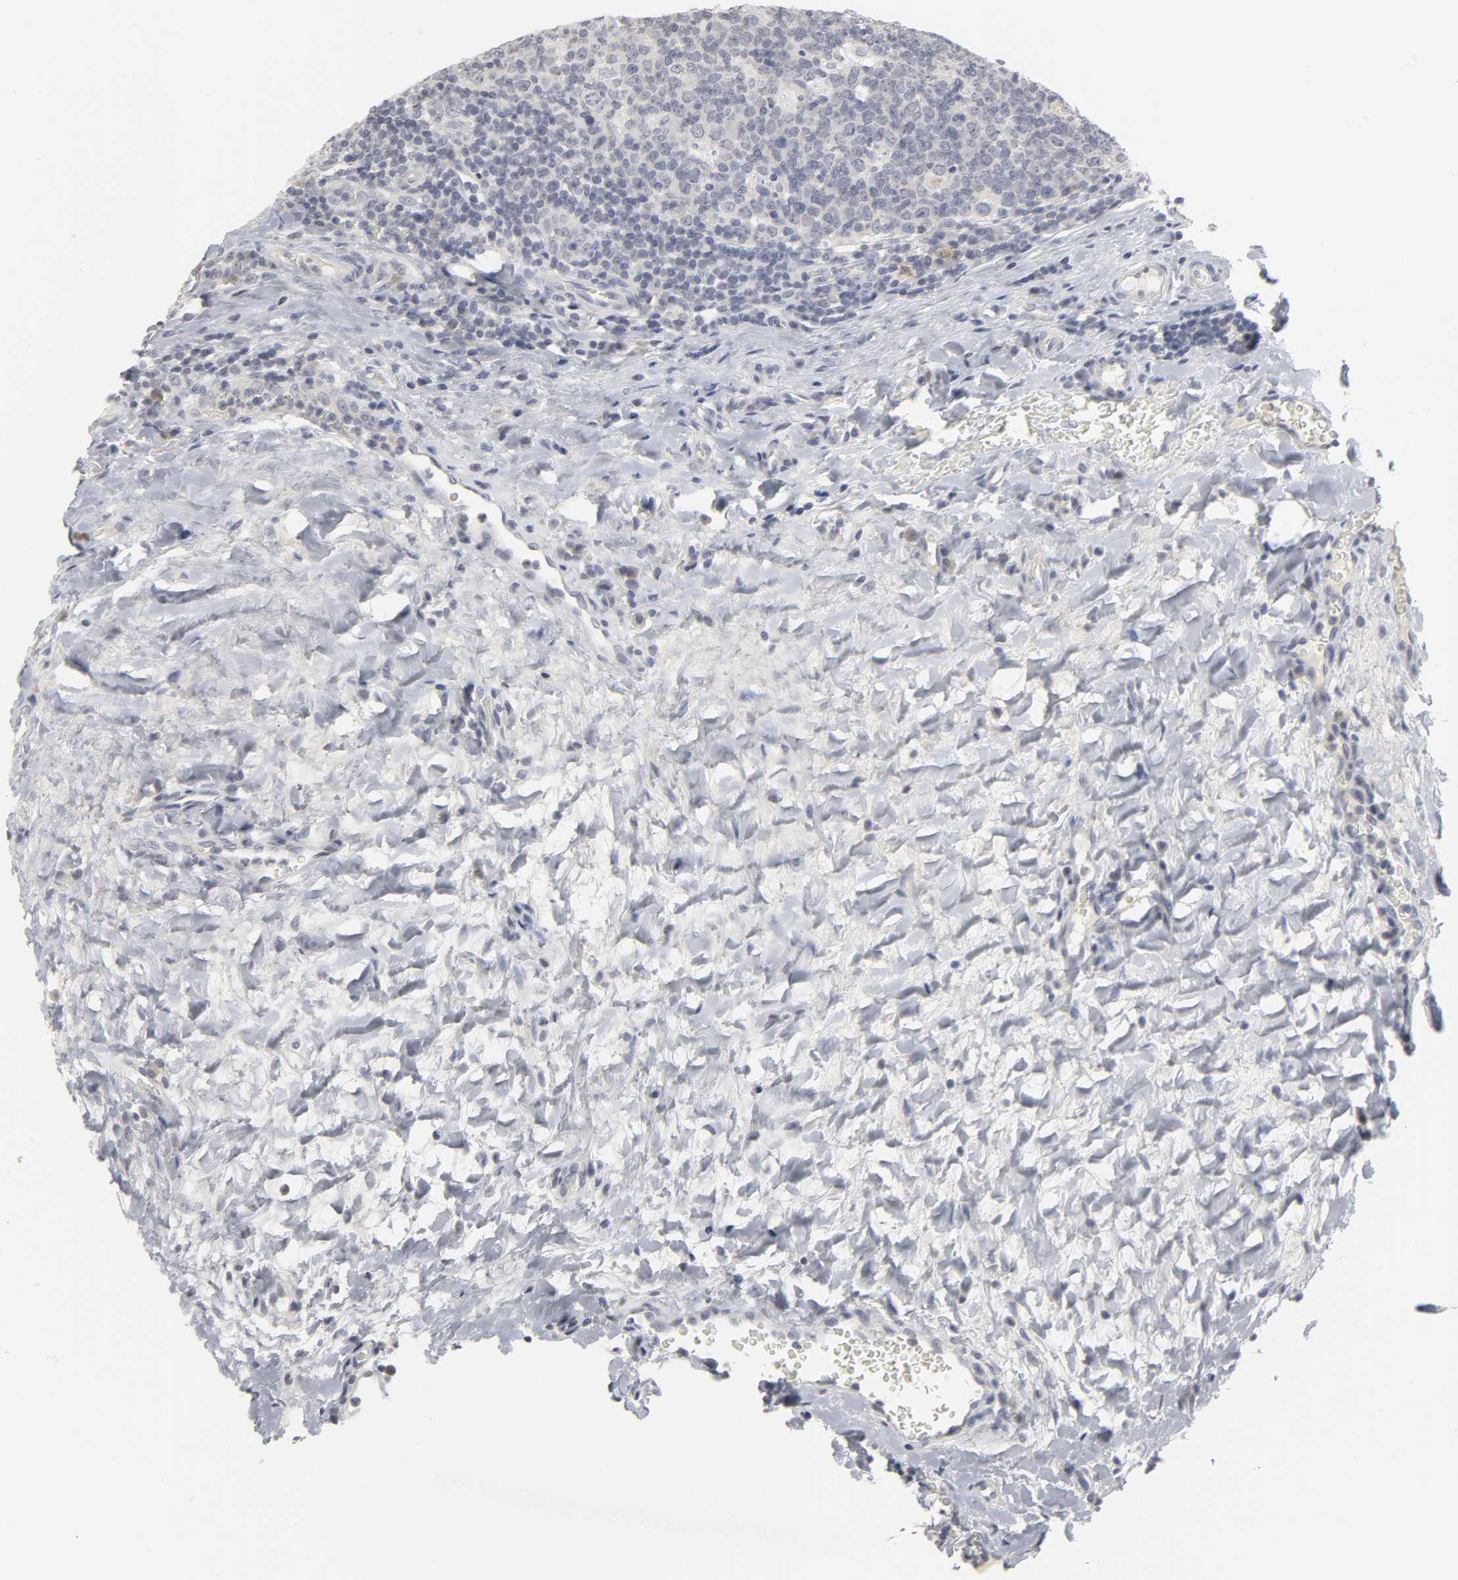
{"staining": {"intensity": "negative", "quantity": "none", "location": "none"}, "tissue": "tonsil", "cell_type": "Germinal center cells", "image_type": "normal", "snomed": [{"axis": "morphology", "description": "Normal tissue, NOS"}, {"axis": "topography", "description": "Tonsil"}], "caption": "Immunohistochemistry (IHC) of benign tonsil reveals no positivity in germinal center cells. (DAB (3,3'-diaminobenzidine) immunohistochemistry with hematoxylin counter stain).", "gene": "TCAP", "patient": {"sex": "male", "age": 17}}